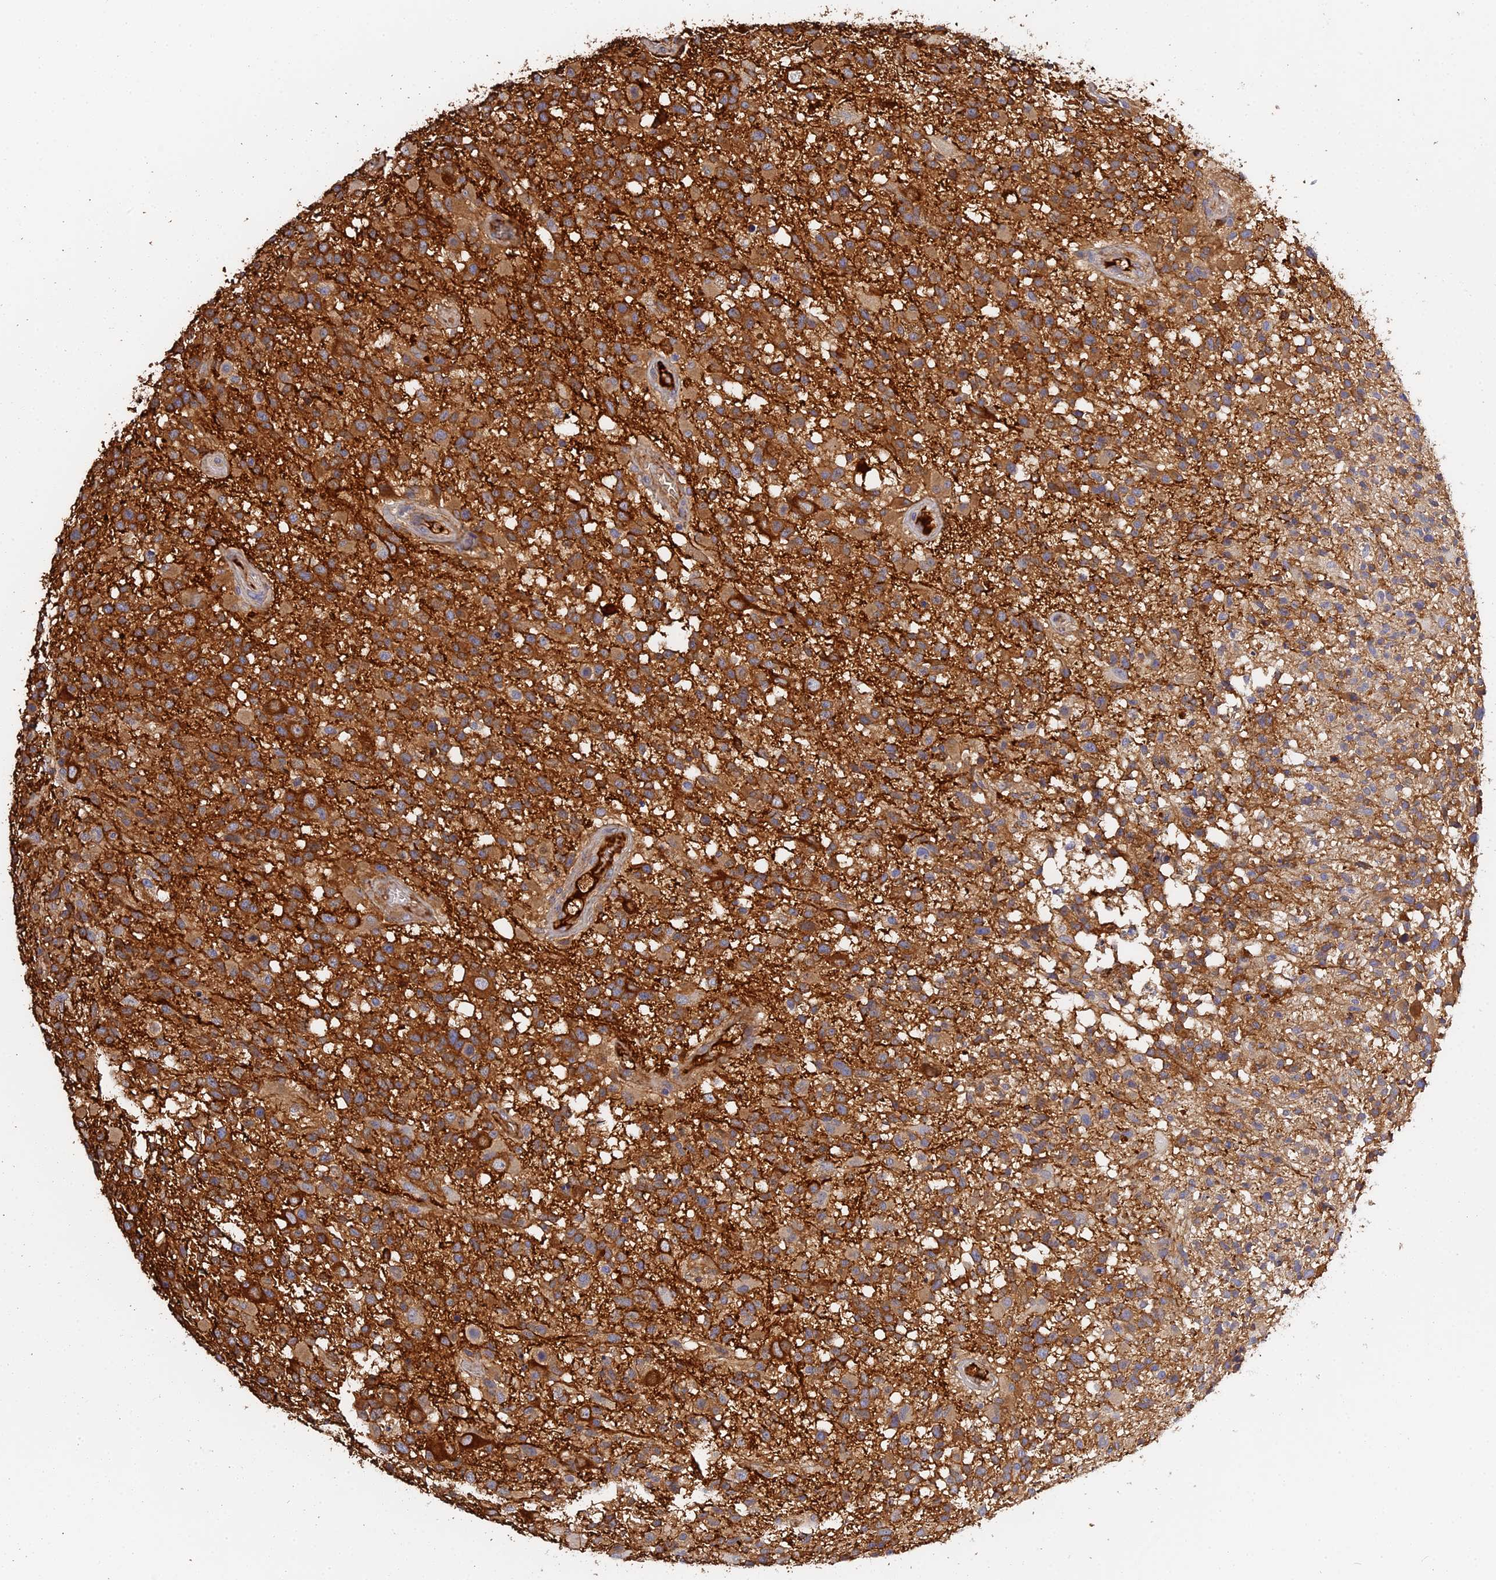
{"staining": {"intensity": "moderate", "quantity": ">75%", "location": "cytoplasmic/membranous"}, "tissue": "glioma", "cell_type": "Tumor cells", "image_type": "cancer", "snomed": [{"axis": "morphology", "description": "Glioma, malignant, High grade"}, {"axis": "morphology", "description": "Glioblastoma, NOS"}, {"axis": "topography", "description": "Brain"}], "caption": "Brown immunohistochemical staining in glioma displays moderate cytoplasmic/membranous expression in approximately >75% of tumor cells. (brown staining indicates protein expression, while blue staining denotes nuclei).", "gene": "PZP", "patient": {"sex": "male", "age": 60}}